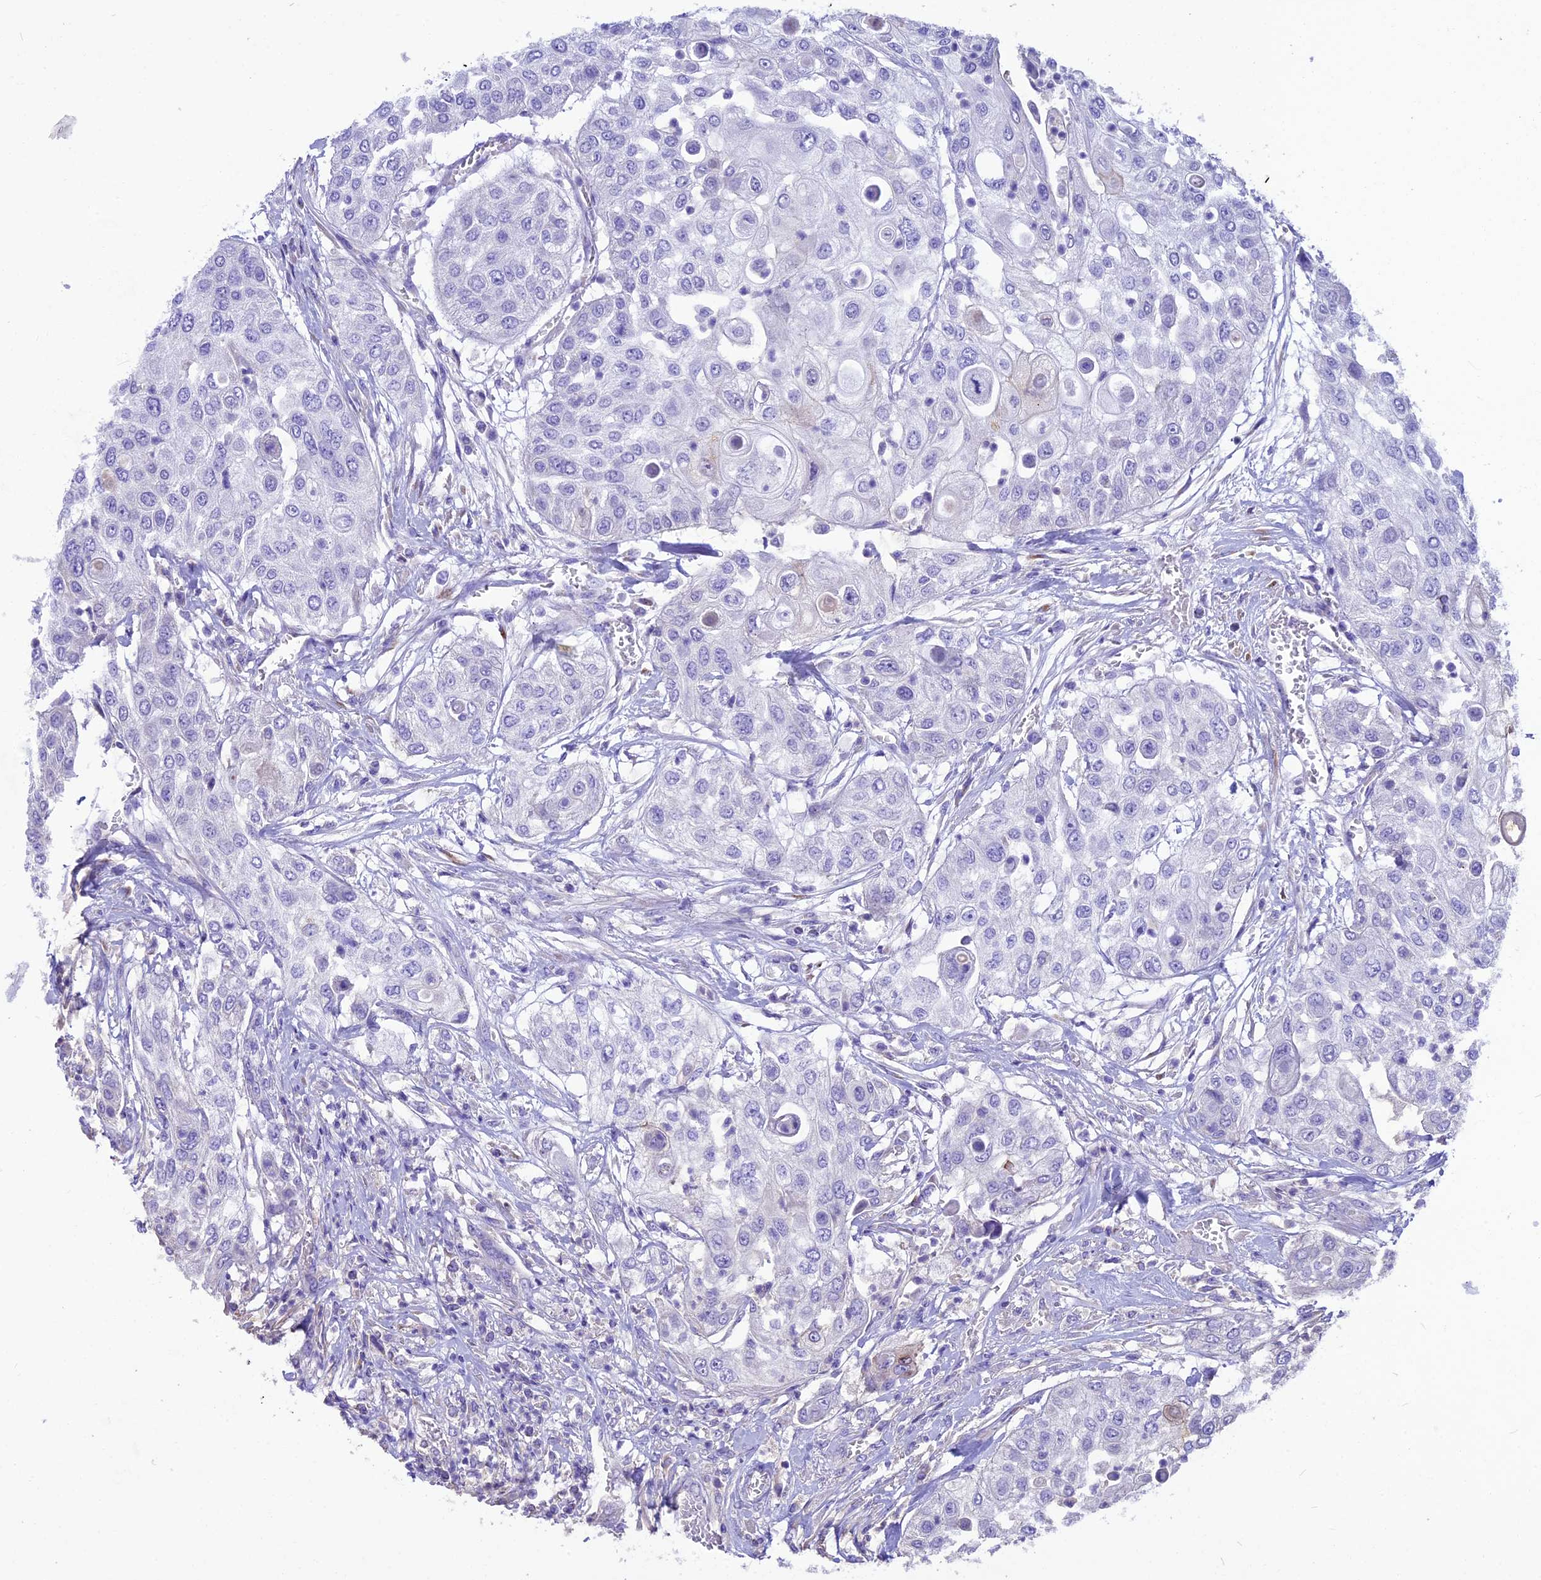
{"staining": {"intensity": "negative", "quantity": "none", "location": "none"}, "tissue": "urothelial cancer", "cell_type": "Tumor cells", "image_type": "cancer", "snomed": [{"axis": "morphology", "description": "Urothelial carcinoma, High grade"}, {"axis": "topography", "description": "Urinary bladder"}], "caption": "A photomicrograph of human urothelial cancer is negative for staining in tumor cells.", "gene": "ANO3", "patient": {"sex": "female", "age": 79}}